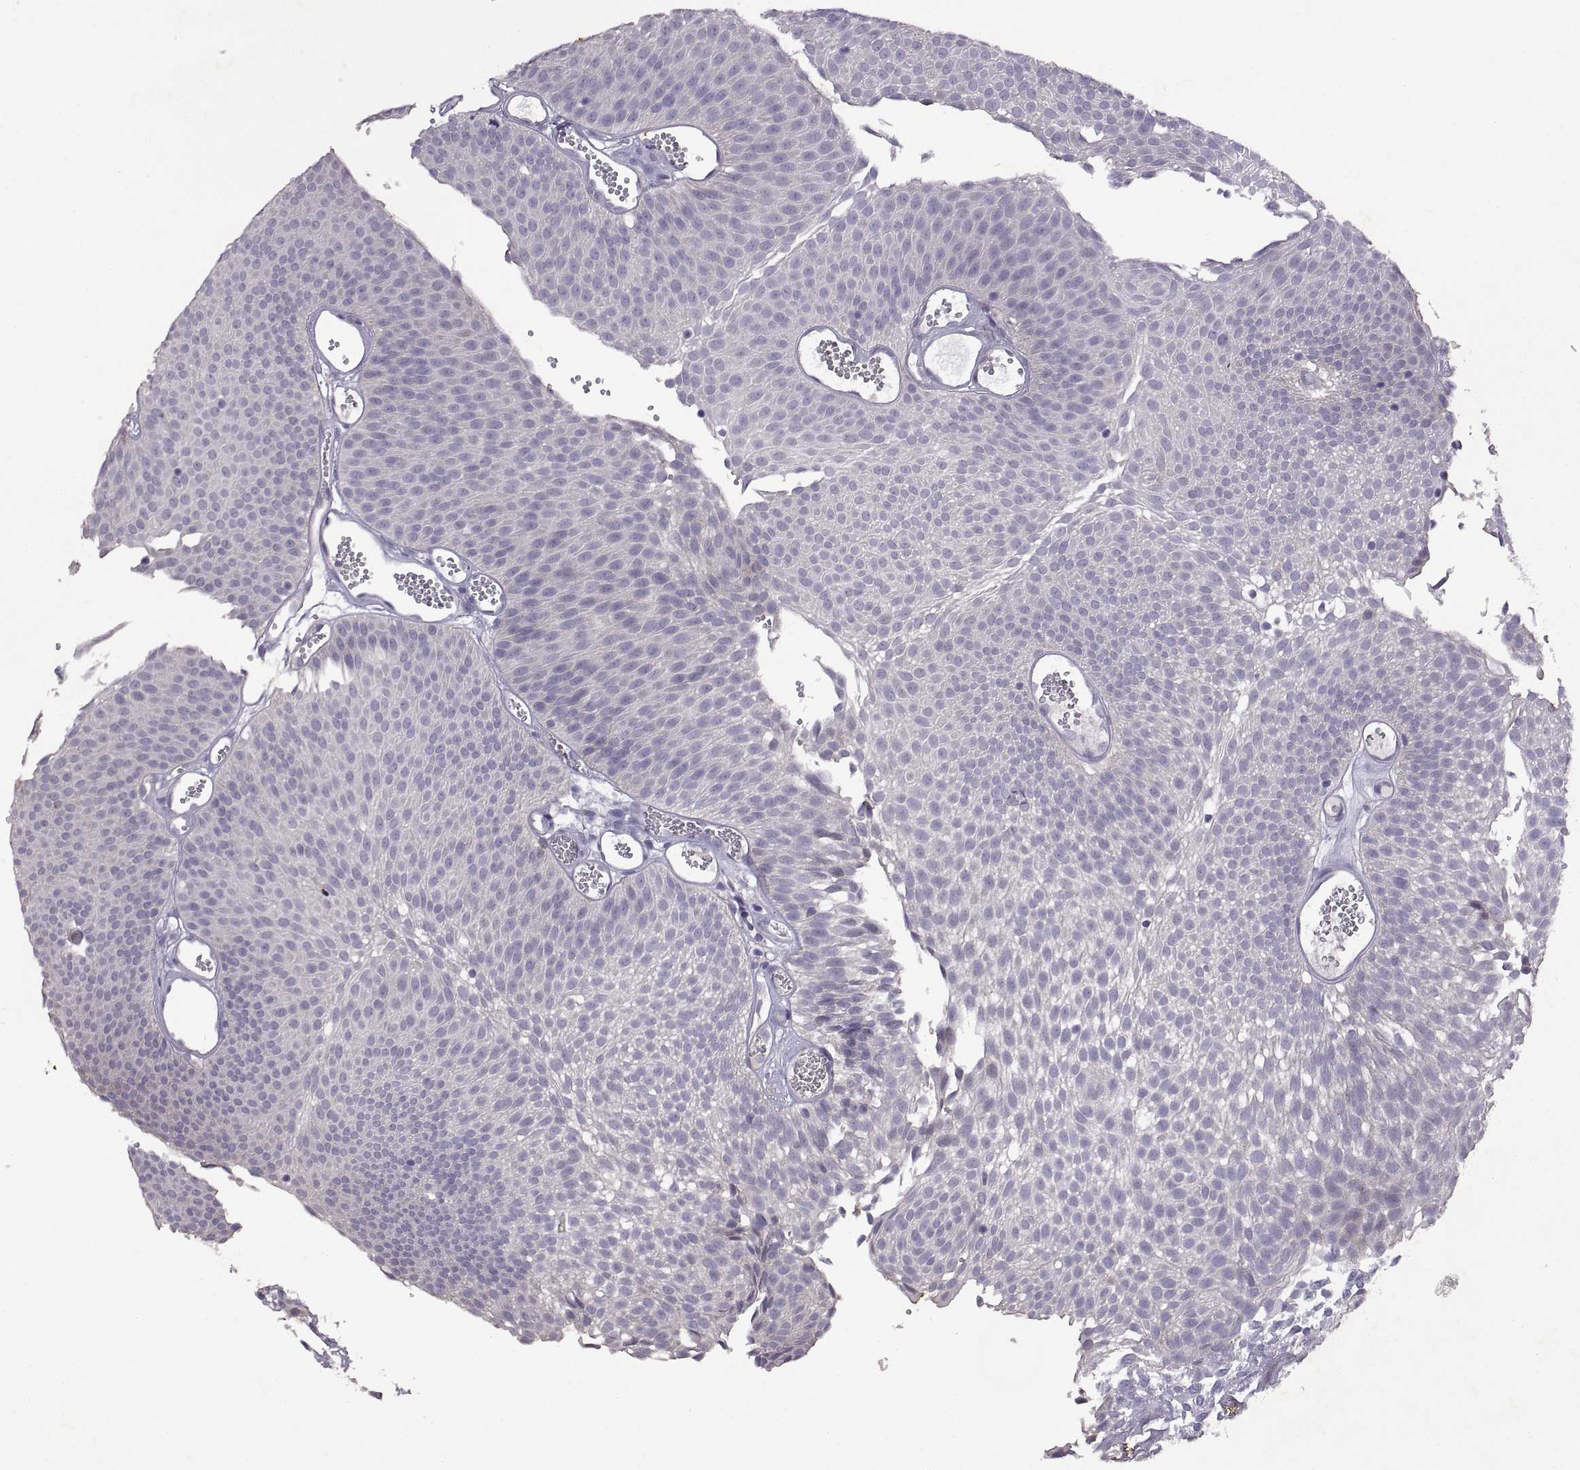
{"staining": {"intensity": "negative", "quantity": "none", "location": "none"}, "tissue": "urothelial cancer", "cell_type": "Tumor cells", "image_type": "cancer", "snomed": [{"axis": "morphology", "description": "Urothelial carcinoma, Low grade"}, {"axis": "topography", "description": "Urinary bladder"}], "caption": "There is no significant staining in tumor cells of urothelial cancer.", "gene": "DEFB136", "patient": {"sex": "male", "age": 52}}